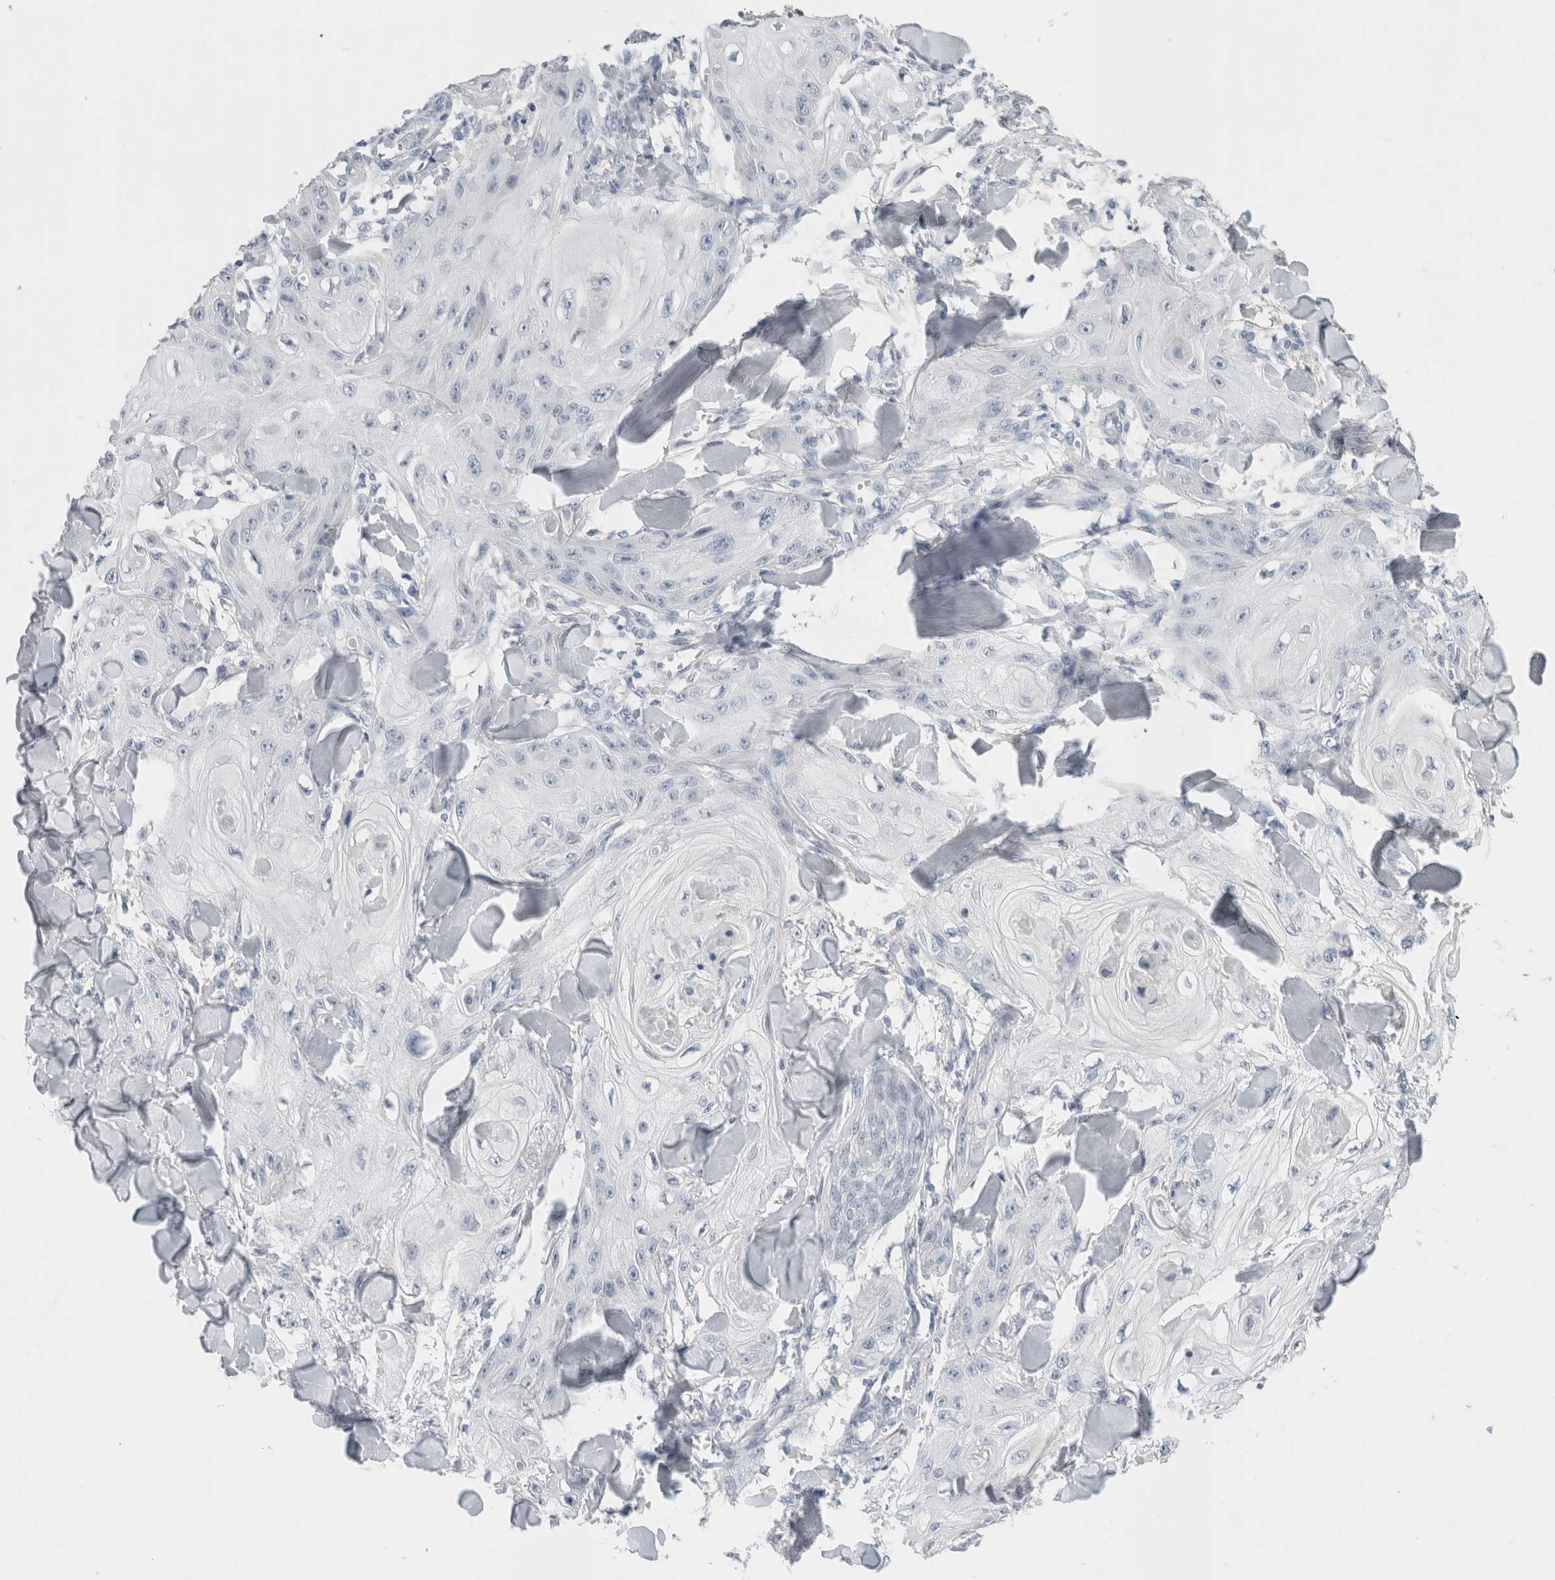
{"staining": {"intensity": "negative", "quantity": "none", "location": "none"}, "tissue": "skin cancer", "cell_type": "Tumor cells", "image_type": "cancer", "snomed": [{"axis": "morphology", "description": "Squamous cell carcinoma, NOS"}, {"axis": "topography", "description": "Skin"}], "caption": "A high-resolution histopathology image shows immunohistochemistry (IHC) staining of skin cancer (squamous cell carcinoma), which reveals no significant expression in tumor cells.", "gene": "BCAN", "patient": {"sex": "male", "age": 74}}